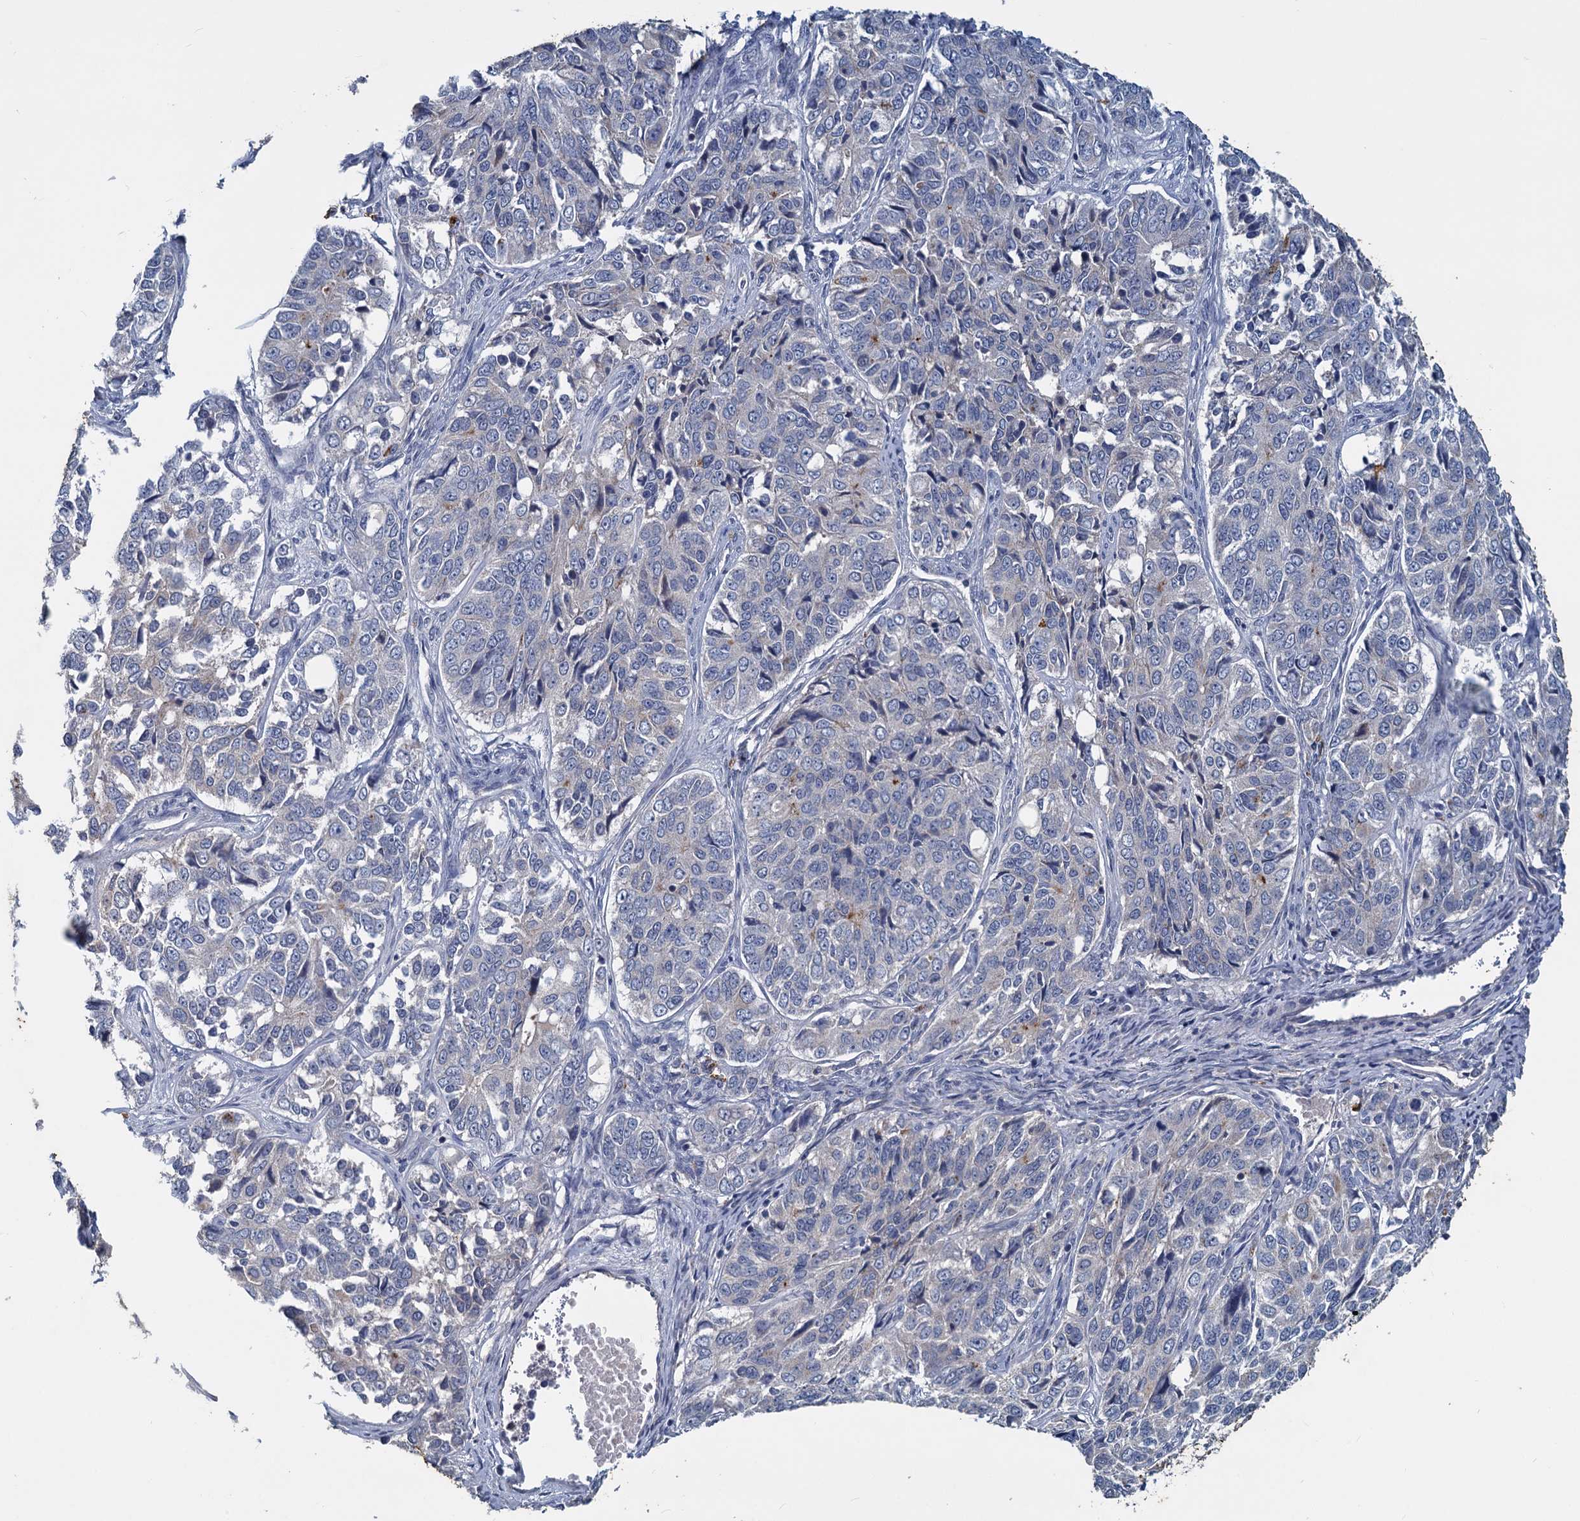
{"staining": {"intensity": "negative", "quantity": "none", "location": "none"}, "tissue": "ovarian cancer", "cell_type": "Tumor cells", "image_type": "cancer", "snomed": [{"axis": "morphology", "description": "Carcinoma, endometroid"}, {"axis": "topography", "description": "Ovary"}], "caption": "Tumor cells show no significant positivity in ovarian cancer (endometroid carcinoma).", "gene": "SLC2A7", "patient": {"sex": "female", "age": 51}}